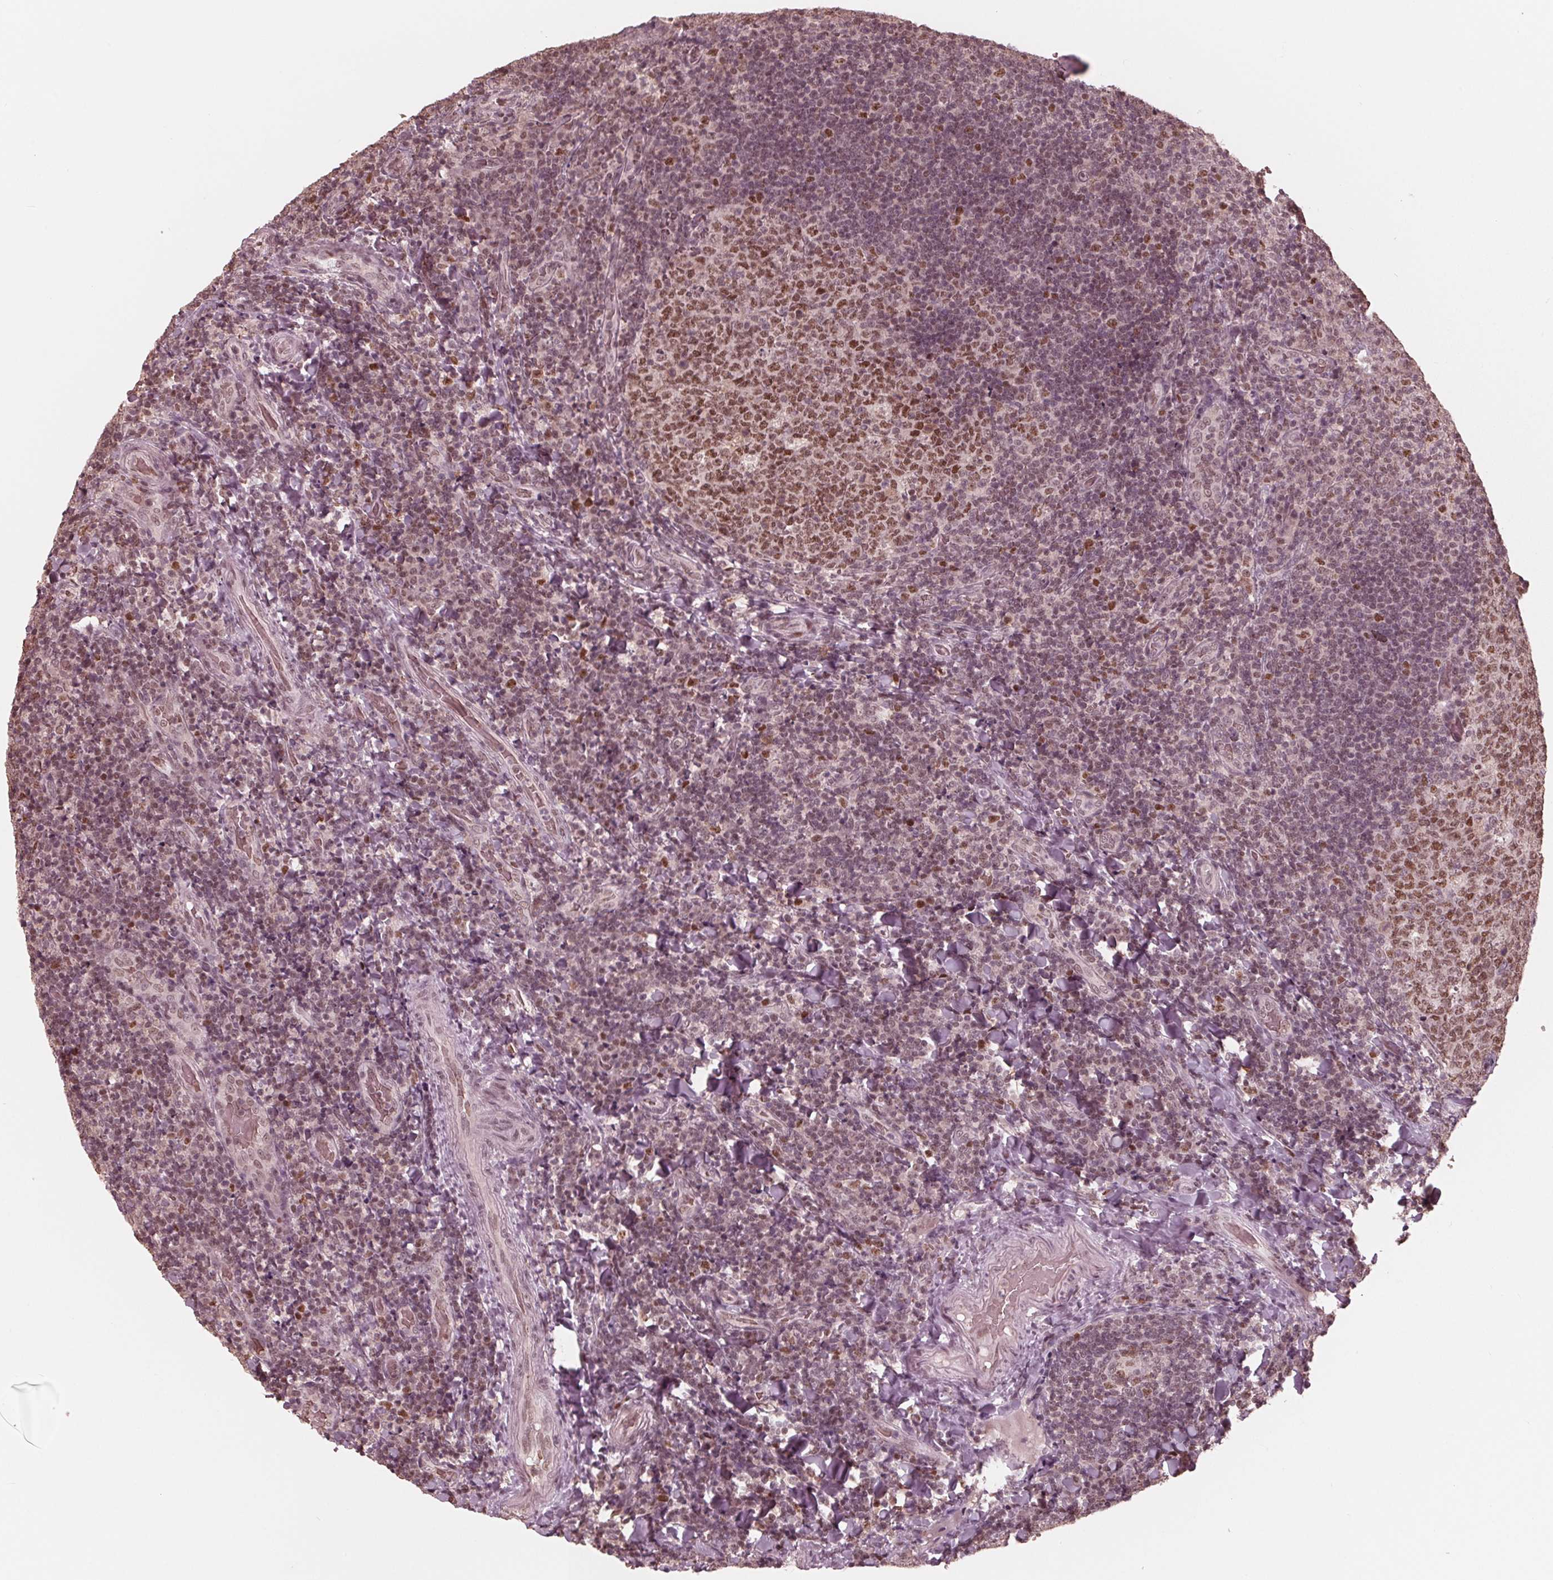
{"staining": {"intensity": "moderate", "quantity": ">75%", "location": "nuclear"}, "tissue": "tonsil", "cell_type": "Germinal center cells", "image_type": "normal", "snomed": [{"axis": "morphology", "description": "Normal tissue, NOS"}, {"axis": "topography", "description": "Tonsil"}], "caption": "Protein expression analysis of unremarkable tonsil exhibits moderate nuclear staining in approximately >75% of germinal center cells. The protein is shown in brown color, while the nuclei are stained blue.", "gene": "HIRIP3", "patient": {"sex": "male", "age": 17}}